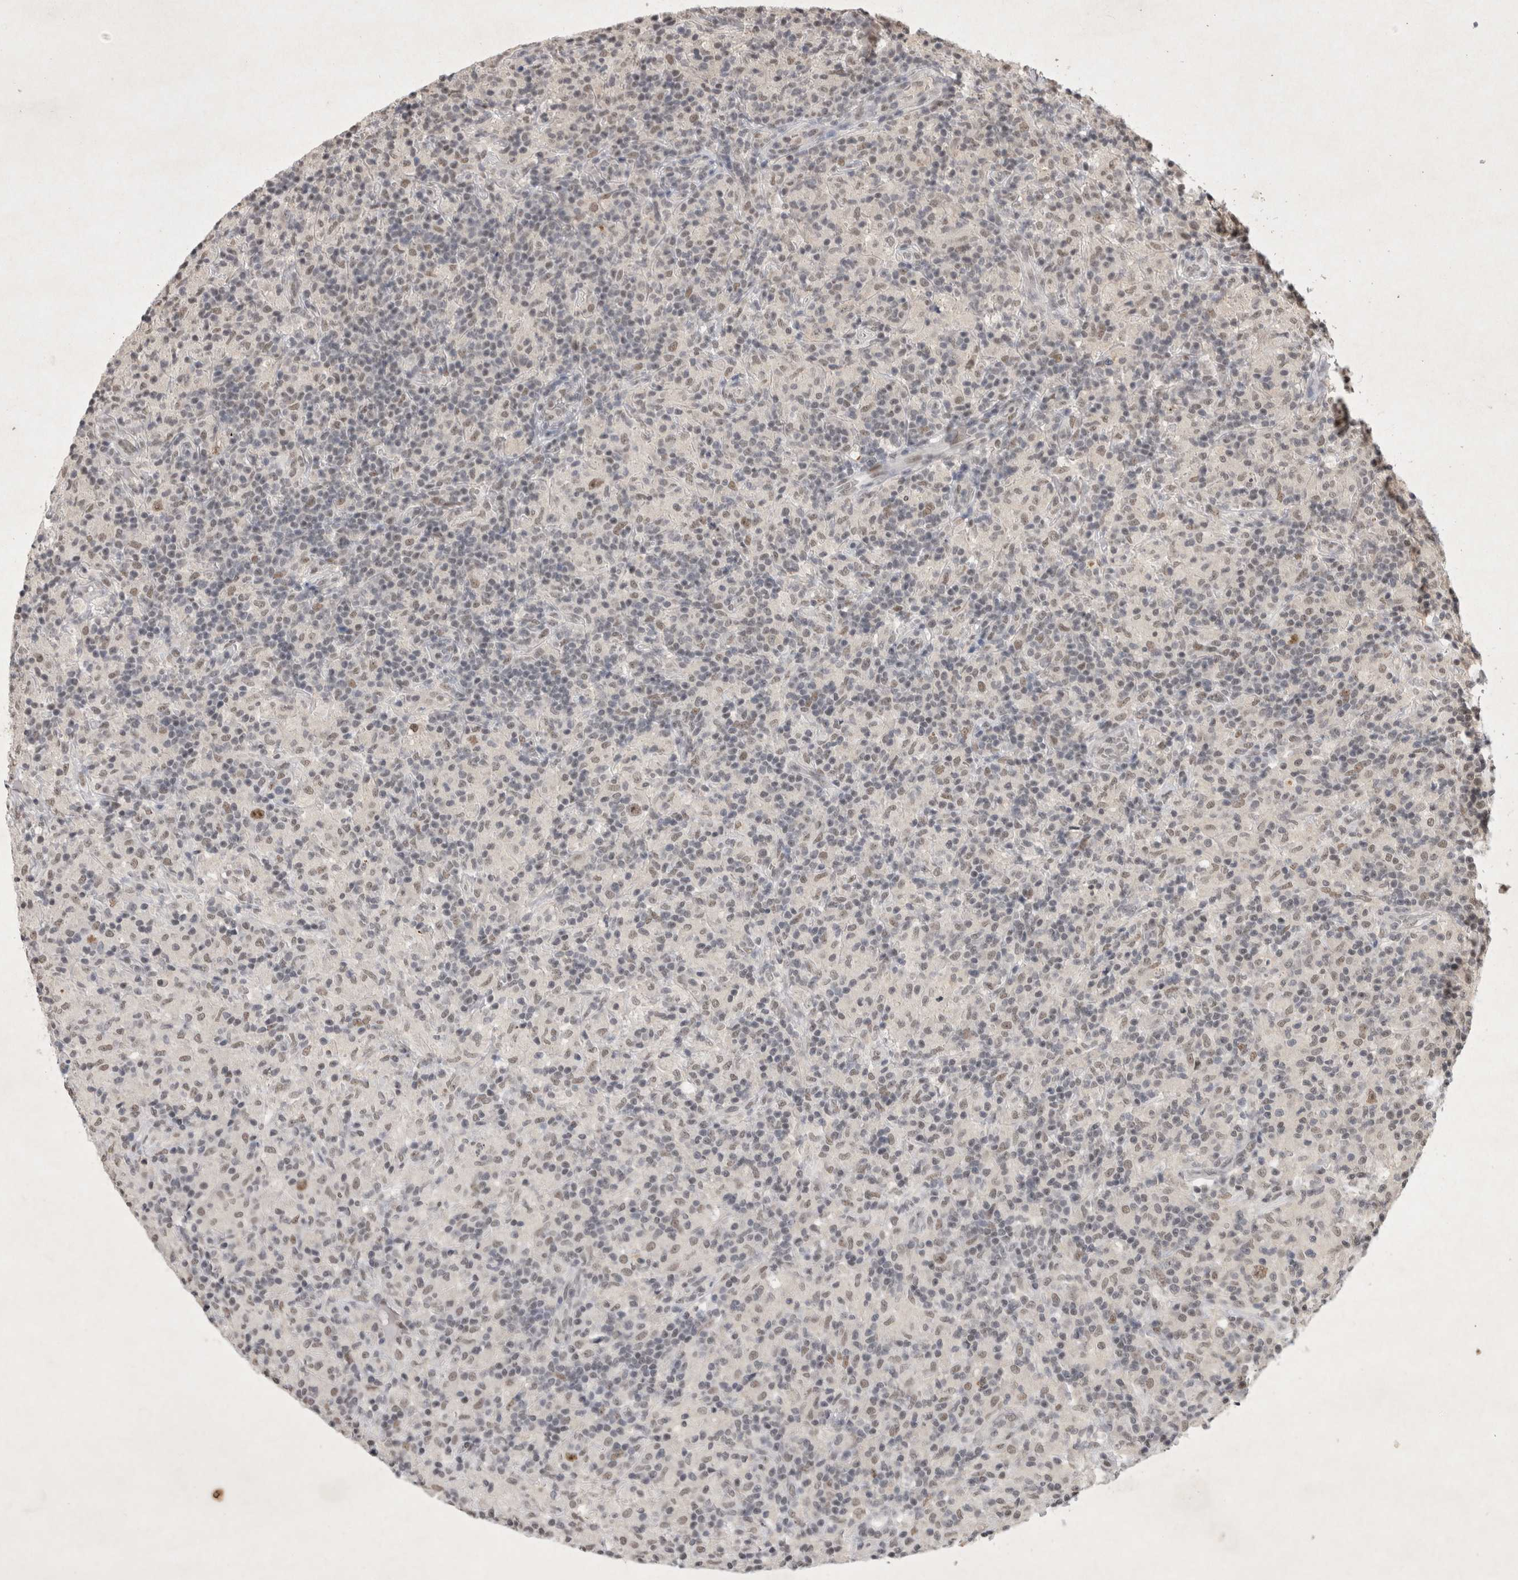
{"staining": {"intensity": "weak", "quantity": ">75%", "location": "nuclear"}, "tissue": "lymphoma", "cell_type": "Tumor cells", "image_type": "cancer", "snomed": [{"axis": "morphology", "description": "Hodgkin's disease, NOS"}, {"axis": "topography", "description": "Lymph node"}], "caption": "Tumor cells reveal low levels of weak nuclear positivity in approximately >75% of cells in Hodgkin's disease. Immunohistochemistry (ihc) stains the protein of interest in brown and the nuclei are stained blue.", "gene": "XRCC5", "patient": {"sex": "male", "age": 70}}